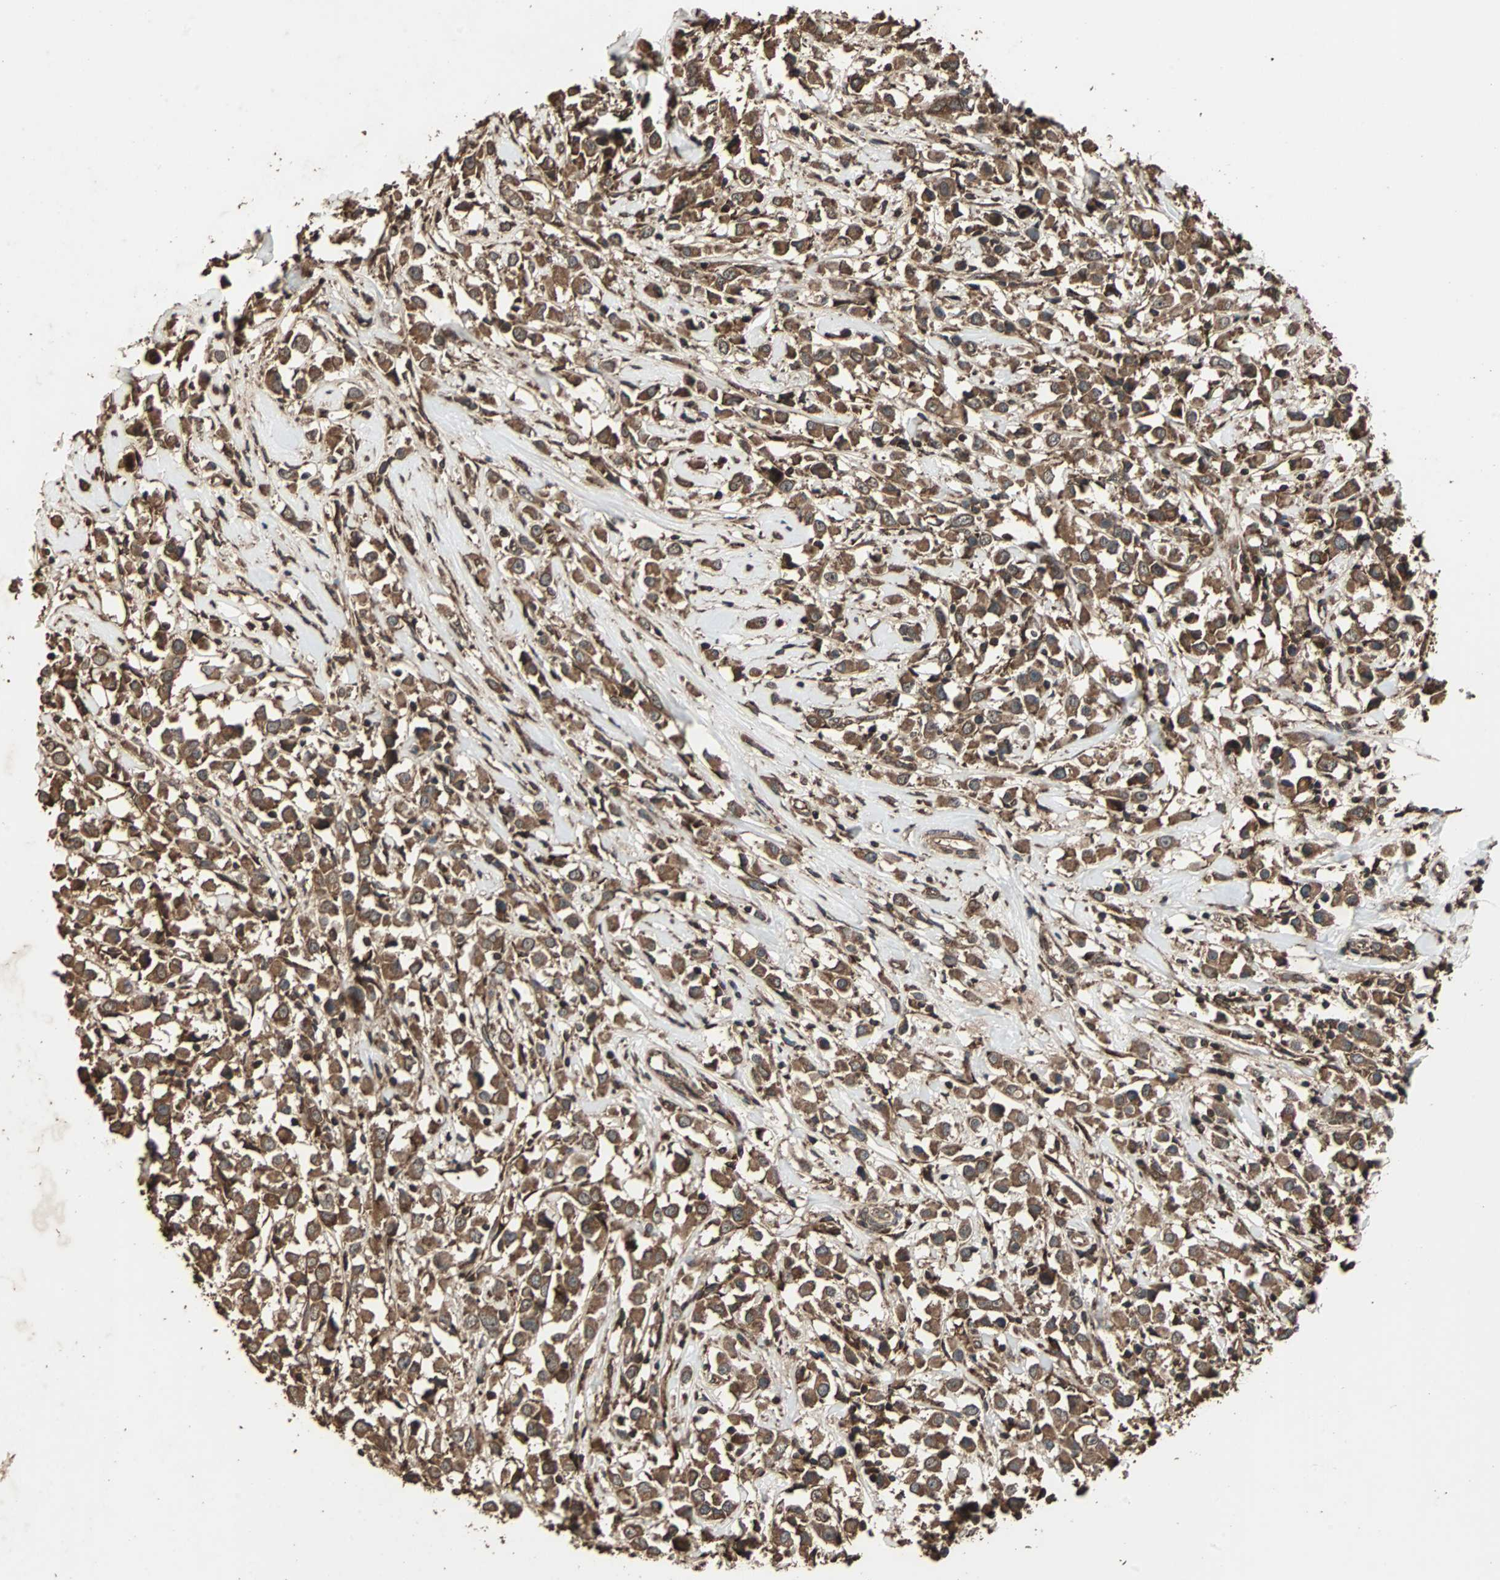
{"staining": {"intensity": "strong", "quantity": ">75%", "location": "cytoplasmic/membranous"}, "tissue": "breast cancer", "cell_type": "Tumor cells", "image_type": "cancer", "snomed": [{"axis": "morphology", "description": "Duct carcinoma"}, {"axis": "topography", "description": "Breast"}], "caption": "IHC staining of breast cancer, which displays high levels of strong cytoplasmic/membranous staining in about >75% of tumor cells indicating strong cytoplasmic/membranous protein staining. The staining was performed using DAB (brown) for protein detection and nuclei were counterstained in hematoxylin (blue).", "gene": "LAMTOR5", "patient": {"sex": "female", "age": 61}}